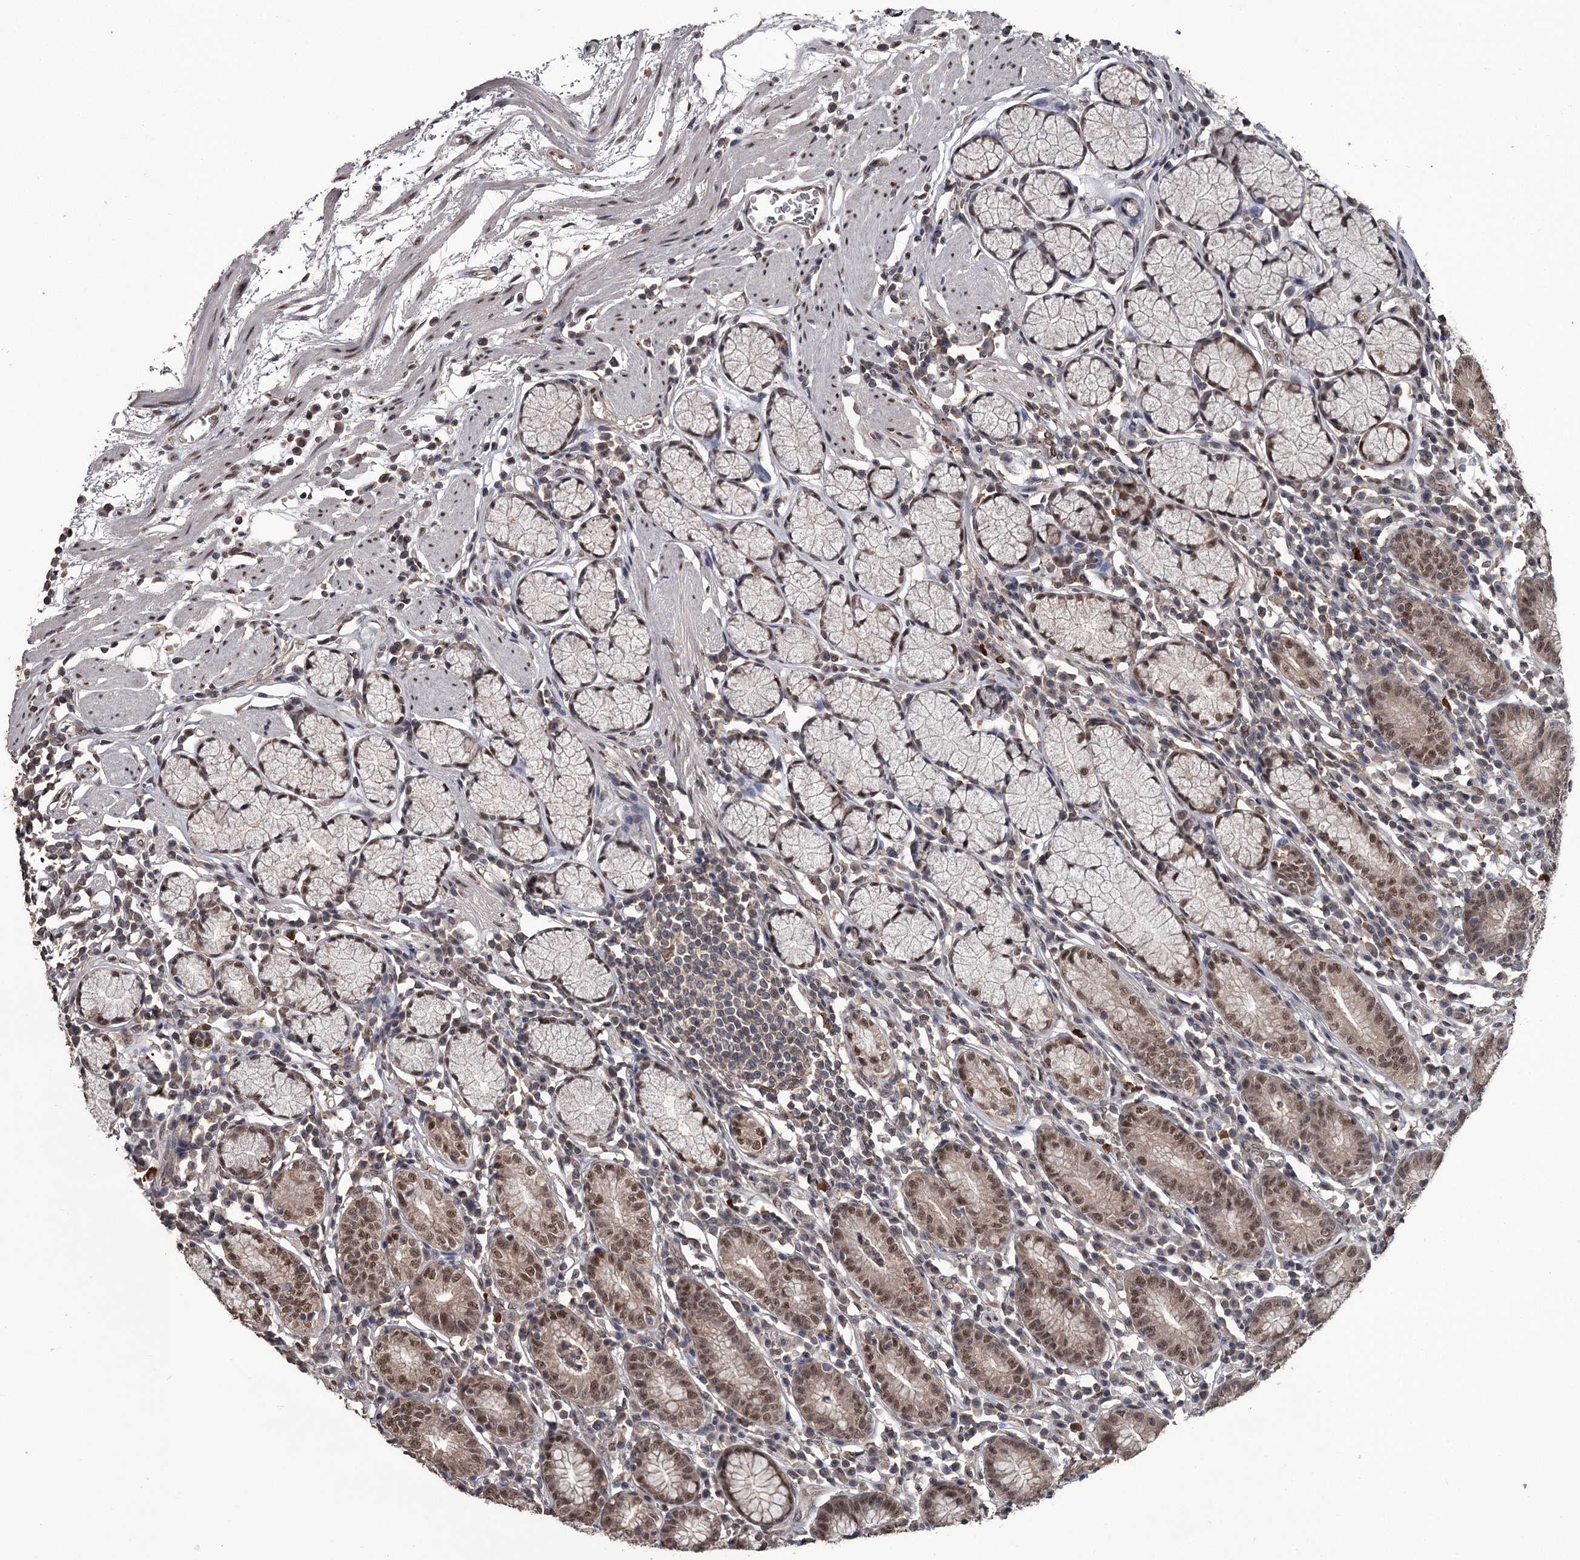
{"staining": {"intensity": "moderate", "quantity": ">75%", "location": "cytoplasmic/membranous,nuclear"}, "tissue": "stomach", "cell_type": "Glandular cells", "image_type": "normal", "snomed": [{"axis": "morphology", "description": "Normal tissue, NOS"}, {"axis": "topography", "description": "Stomach"}], "caption": "A high-resolution image shows immunohistochemistry staining of normal stomach, which reveals moderate cytoplasmic/membranous,nuclear expression in approximately >75% of glandular cells. The protein is stained brown, and the nuclei are stained in blue (DAB (3,3'-diaminobenzidine) IHC with brightfield microscopy, high magnification).", "gene": "PRPF40B", "patient": {"sex": "male", "age": 55}}